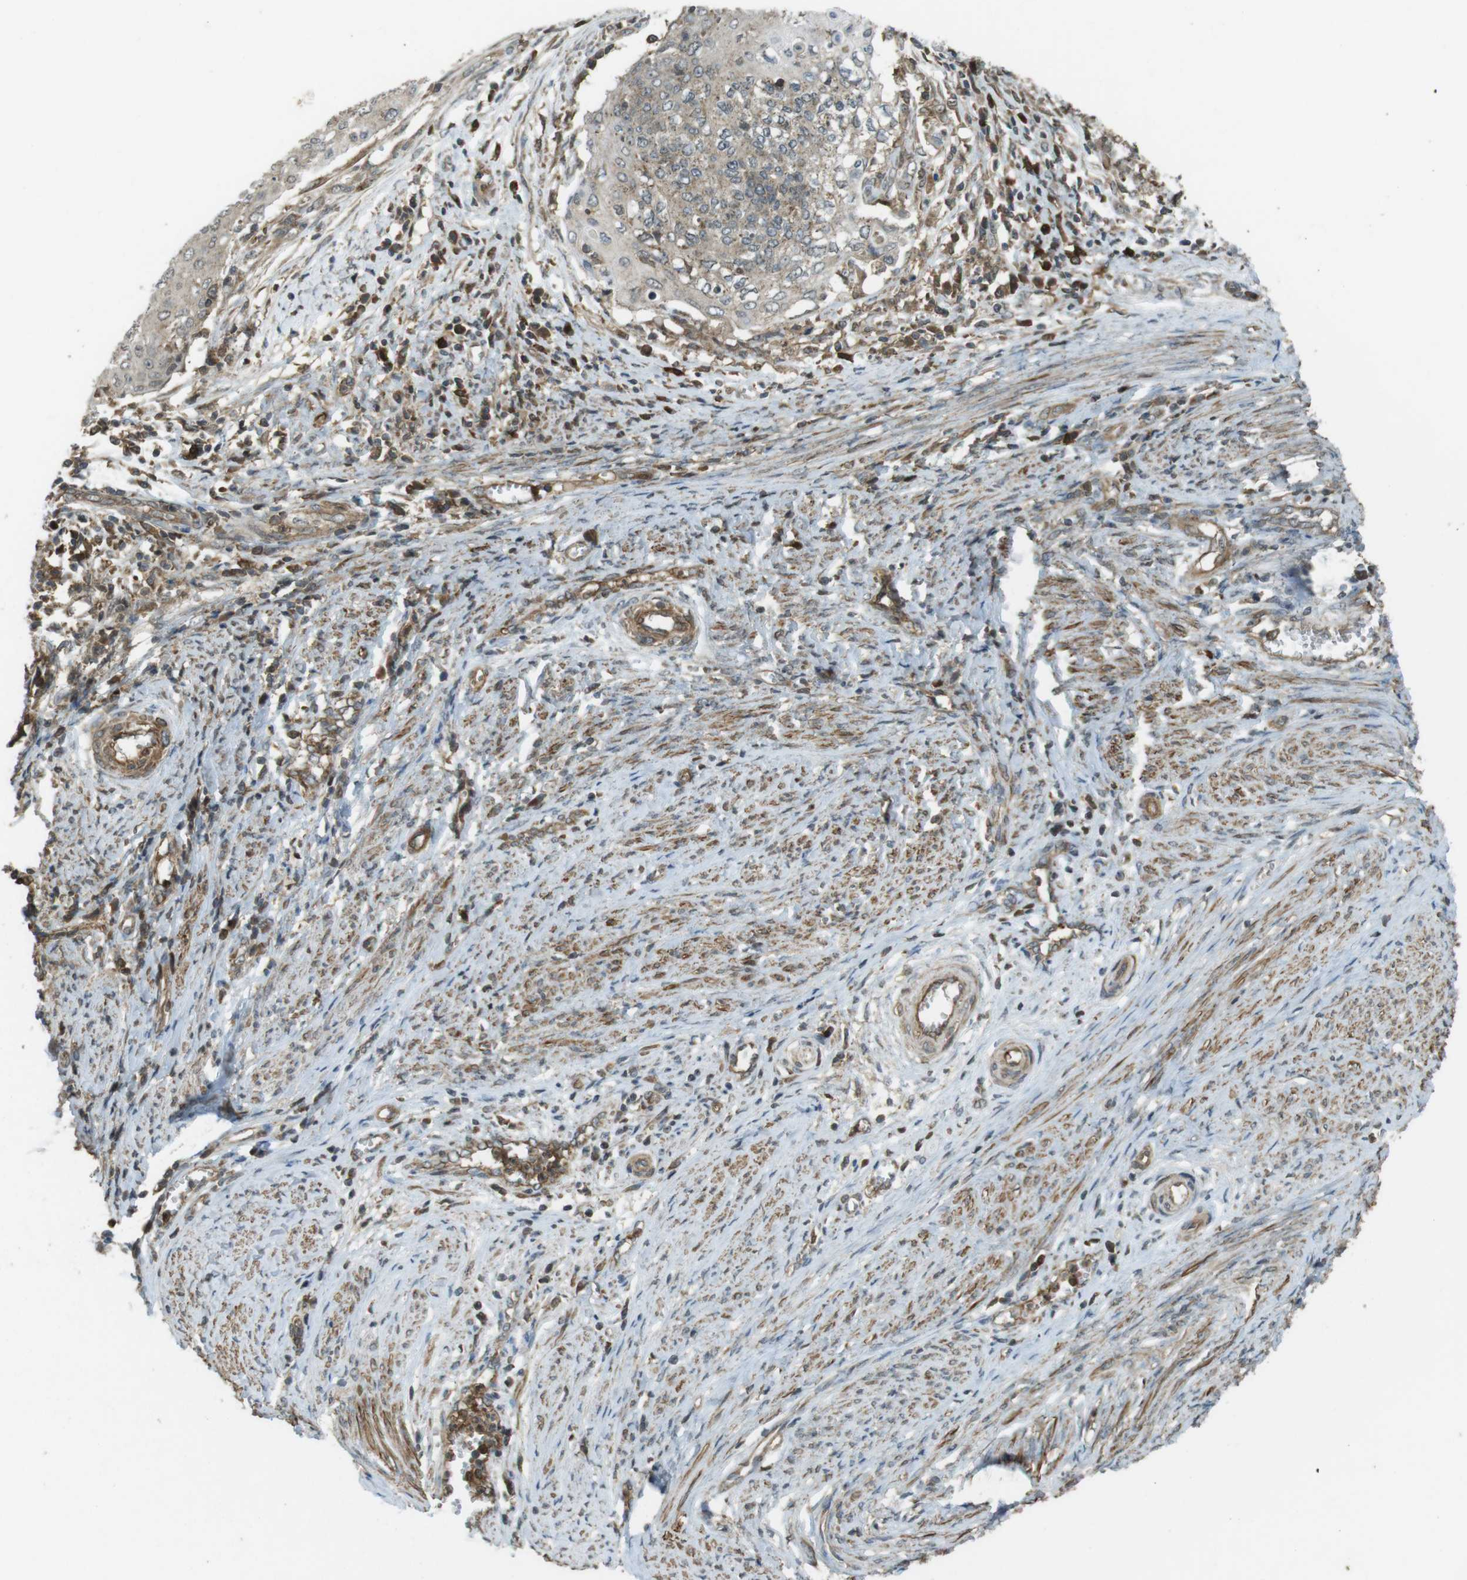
{"staining": {"intensity": "moderate", "quantity": "25%-75%", "location": "cytoplasmic/membranous"}, "tissue": "cervical cancer", "cell_type": "Tumor cells", "image_type": "cancer", "snomed": [{"axis": "morphology", "description": "Squamous cell carcinoma, NOS"}, {"axis": "topography", "description": "Cervix"}], "caption": "Cervical cancer stained with IHC exhibits moderate cytoplasmic/membranous expression in about 25%-75% of tumor cells. (DAB (3,3'-diaminobenzidine) IHC, brown staining for protein, blue staining for nuclei).", "gene": "LRRC3B", "patient": {"sex": "female", "age": 39}}